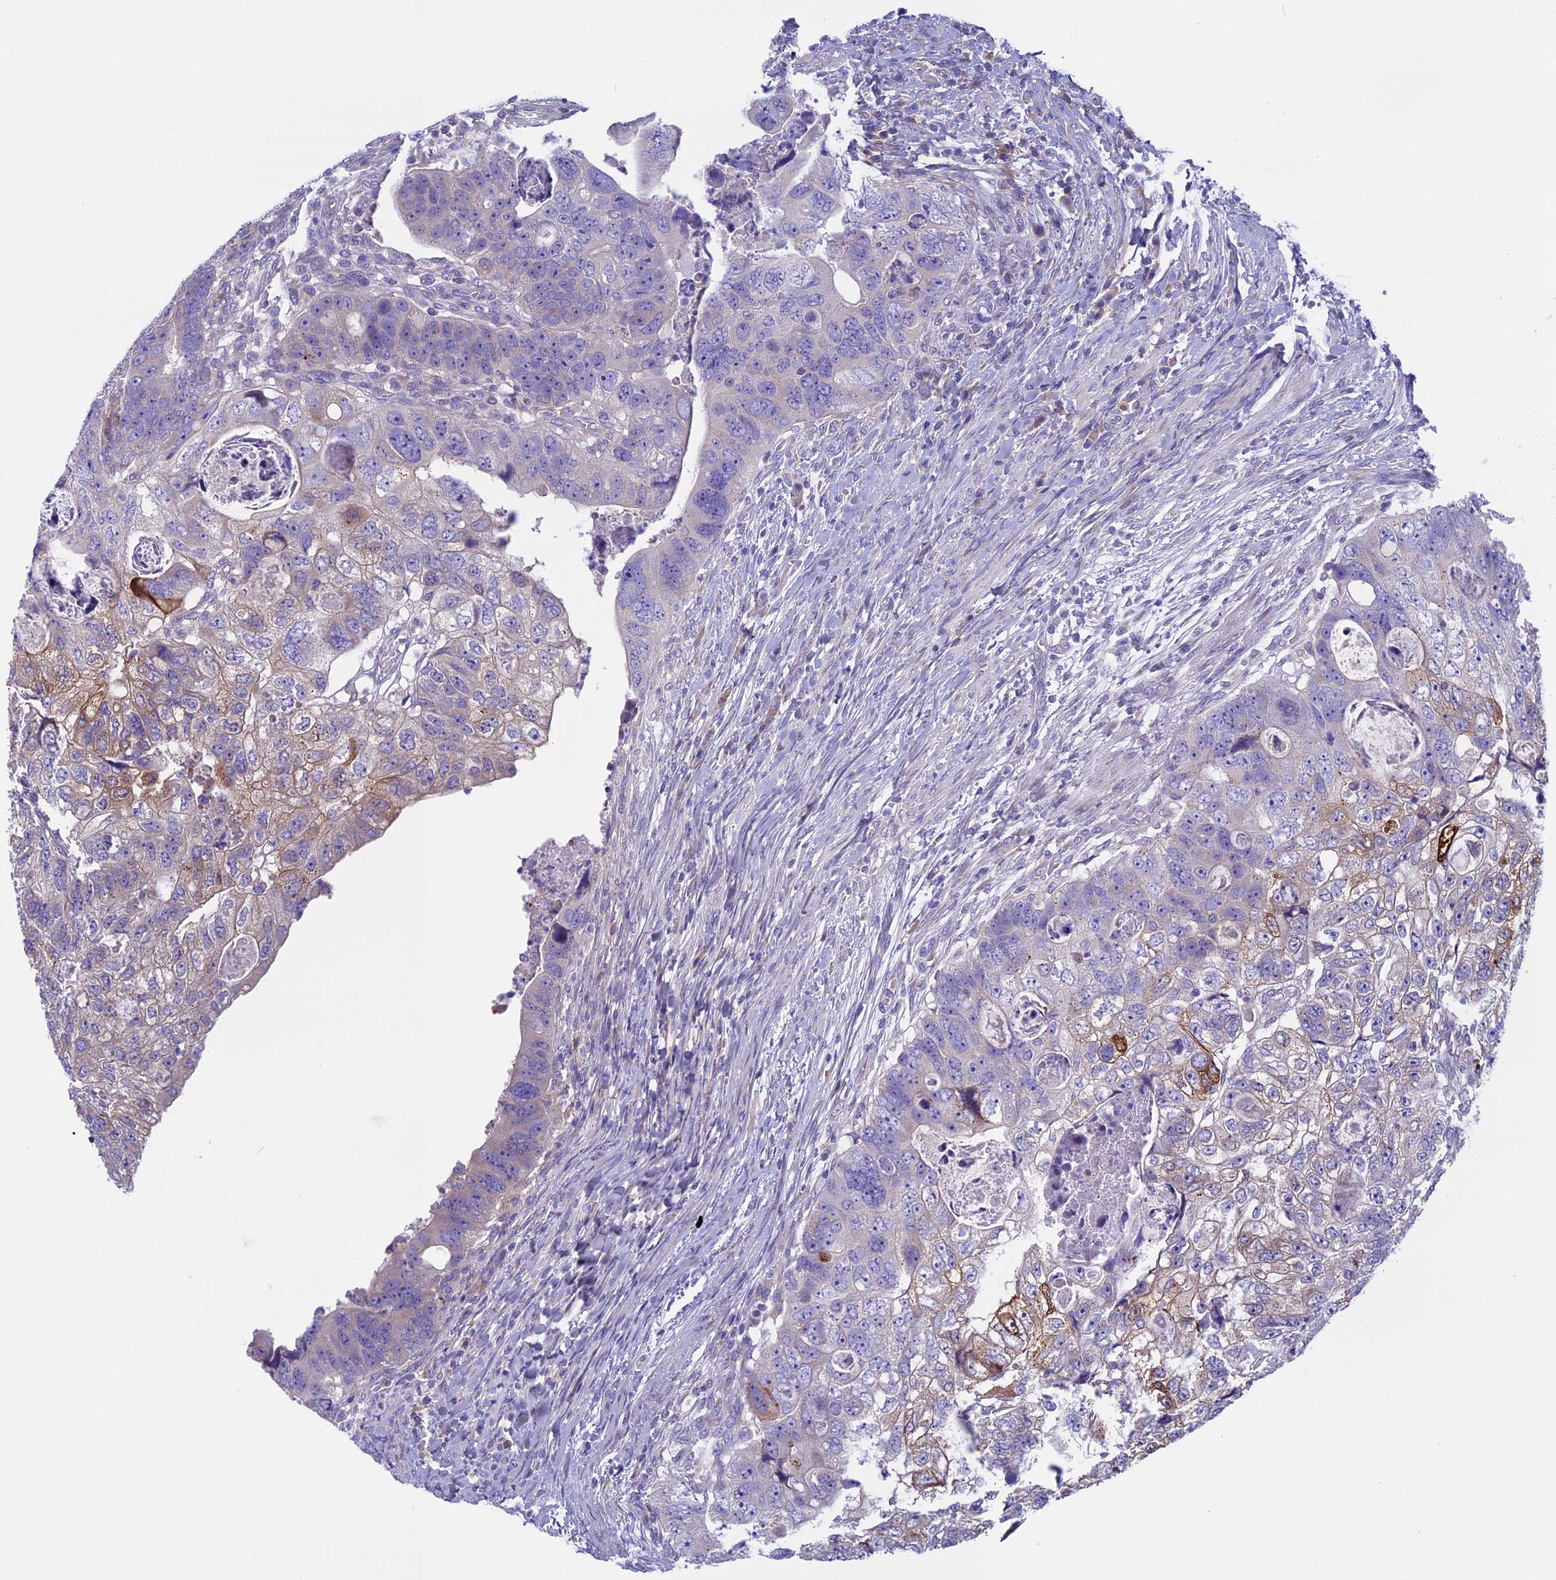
{"staining": {"intensity": "negative", "quantity": "none", "location": "none"}, "tissue": "colorectal cancer", "cell_type": "Tumor cells", "image_type": "cancer", "snomed": [{"axis": "morphology", "description": "Adenocarcinoma, NOS"}, {"axis": "topography", "description": "Rectum"}], "caption": "This is an IHC micrograph of colorectal cancer (adenocarcinoma). There is no expression in tumor cells.", "gene": "DCTN5", "patient": {"sex": "male", "age": 59}}